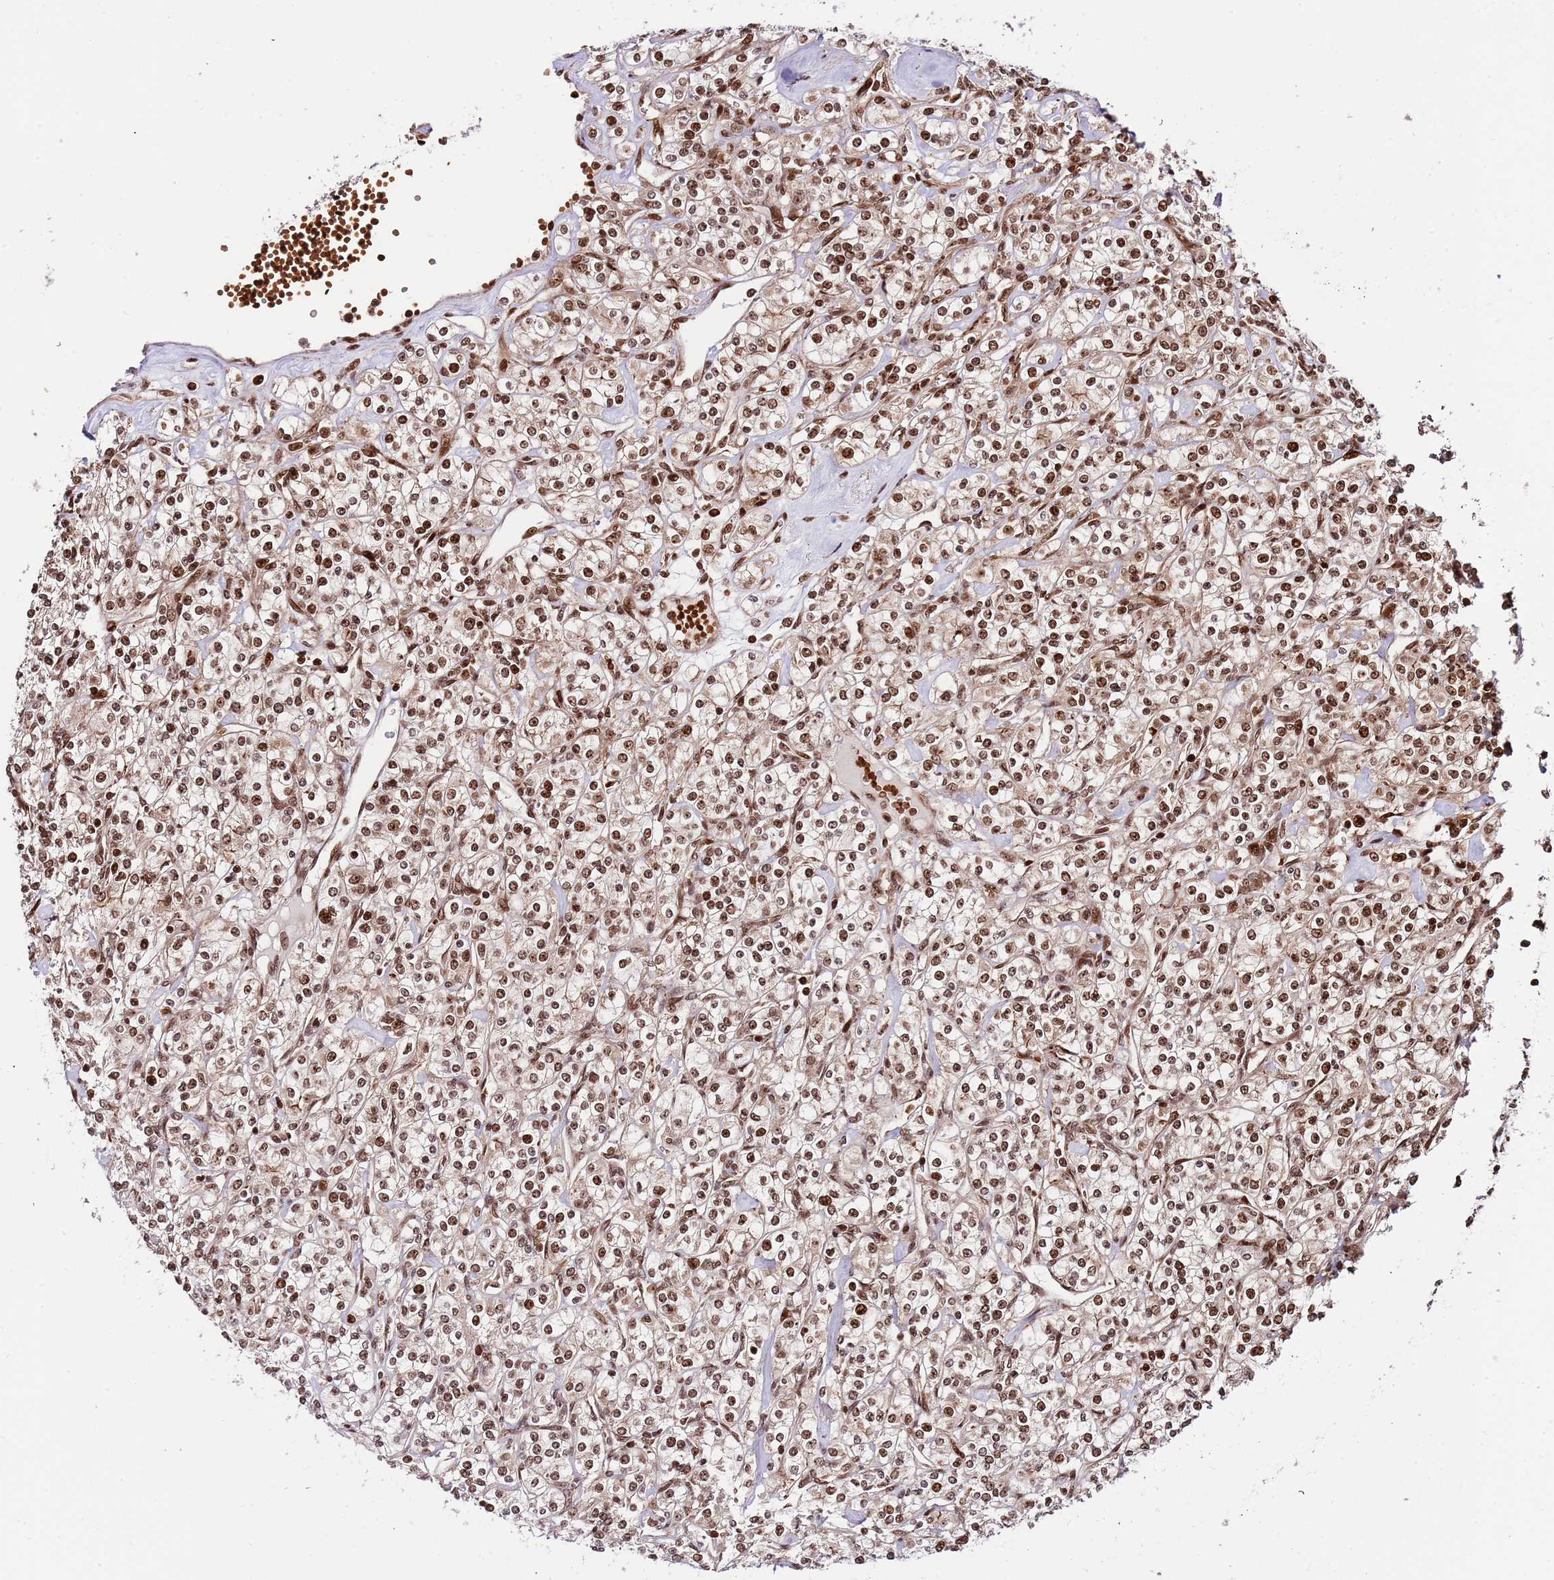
{"staining": {"intensity": "moderate", "quantity": ">75%", "location": "nuclear"}, "tissue": "renal cancer", "cell_type": "Tumor cells", "image_type": "cancer", "snomed": [{"axis": "morphology", "description": "Adenocarcinoma, NOS"}, {"axis": "topography", "description": "Kidney"}], "caption": "Renal cancer (adenocarcinoma) stained for a protein demonstrates moderate nuclear positivity in tumor cells. (brown staining indicates protein expression, while blue staining denotes nuclei).", "gene": "RIF1", "patient": {"sex": "male", "age": 77}}